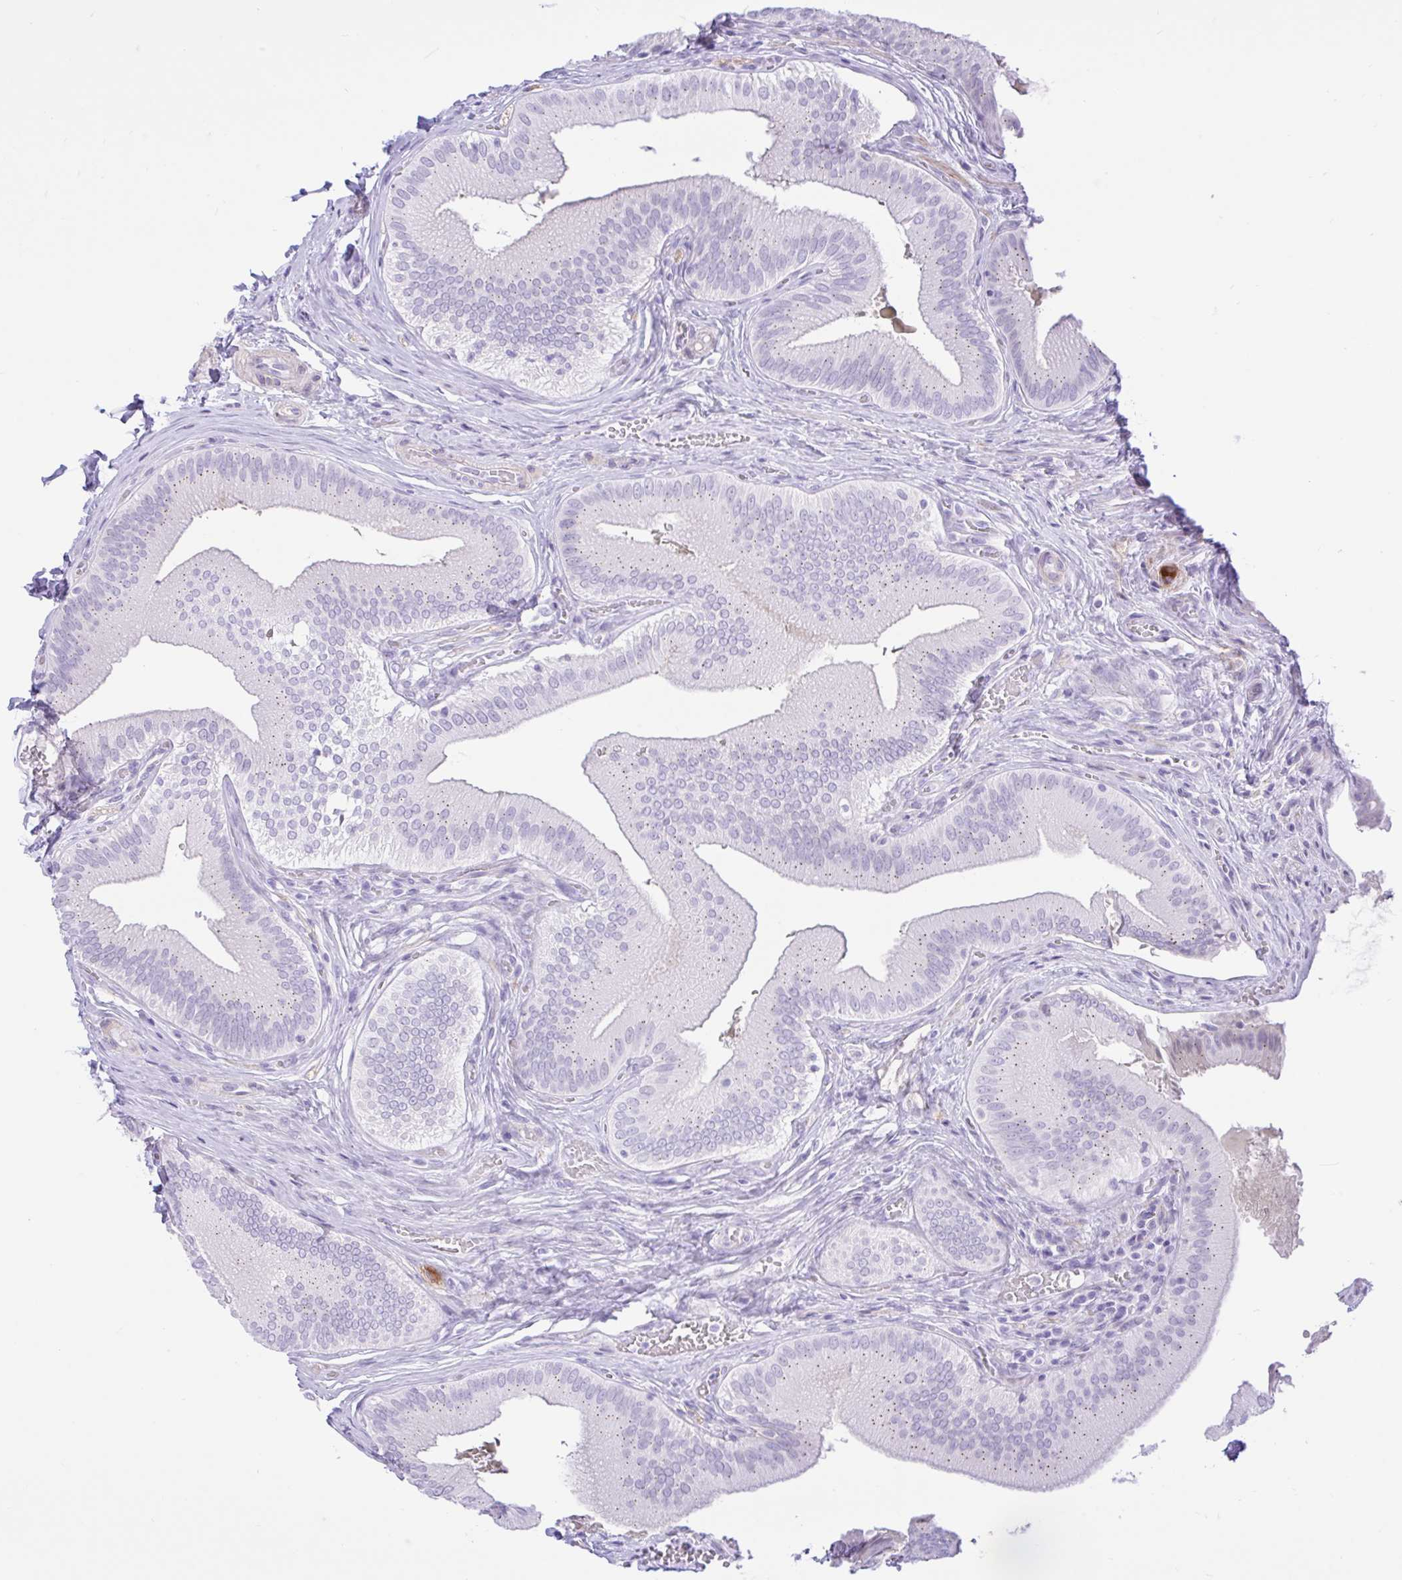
{"staining": {"intensity": "negative", "quantity": "none", "location": "none"}, "tissue": "gallbladder", "cell_type": "Glandular cells", "image_type": "normal", "snomed": [{"axis": "morphology", "description": "Normal tissue, NOS"}, {"axis": "topography", "description": "Gallbladder"}], "caption": "This histopathology image is of normal gallbladder stained with immunohistochemistry (IHC) to label a protein in brown with the nuclei are counter-stained blue. There is no positivity in glandular cells. Brightfield microscopy of IHC stained with DAB (3,3'-diaminobenzidine) (brown) and hematoxylin (blue), captured at high magnification.", "gene": "REEP1", "patient": {"sex": "male", "age": 17}}